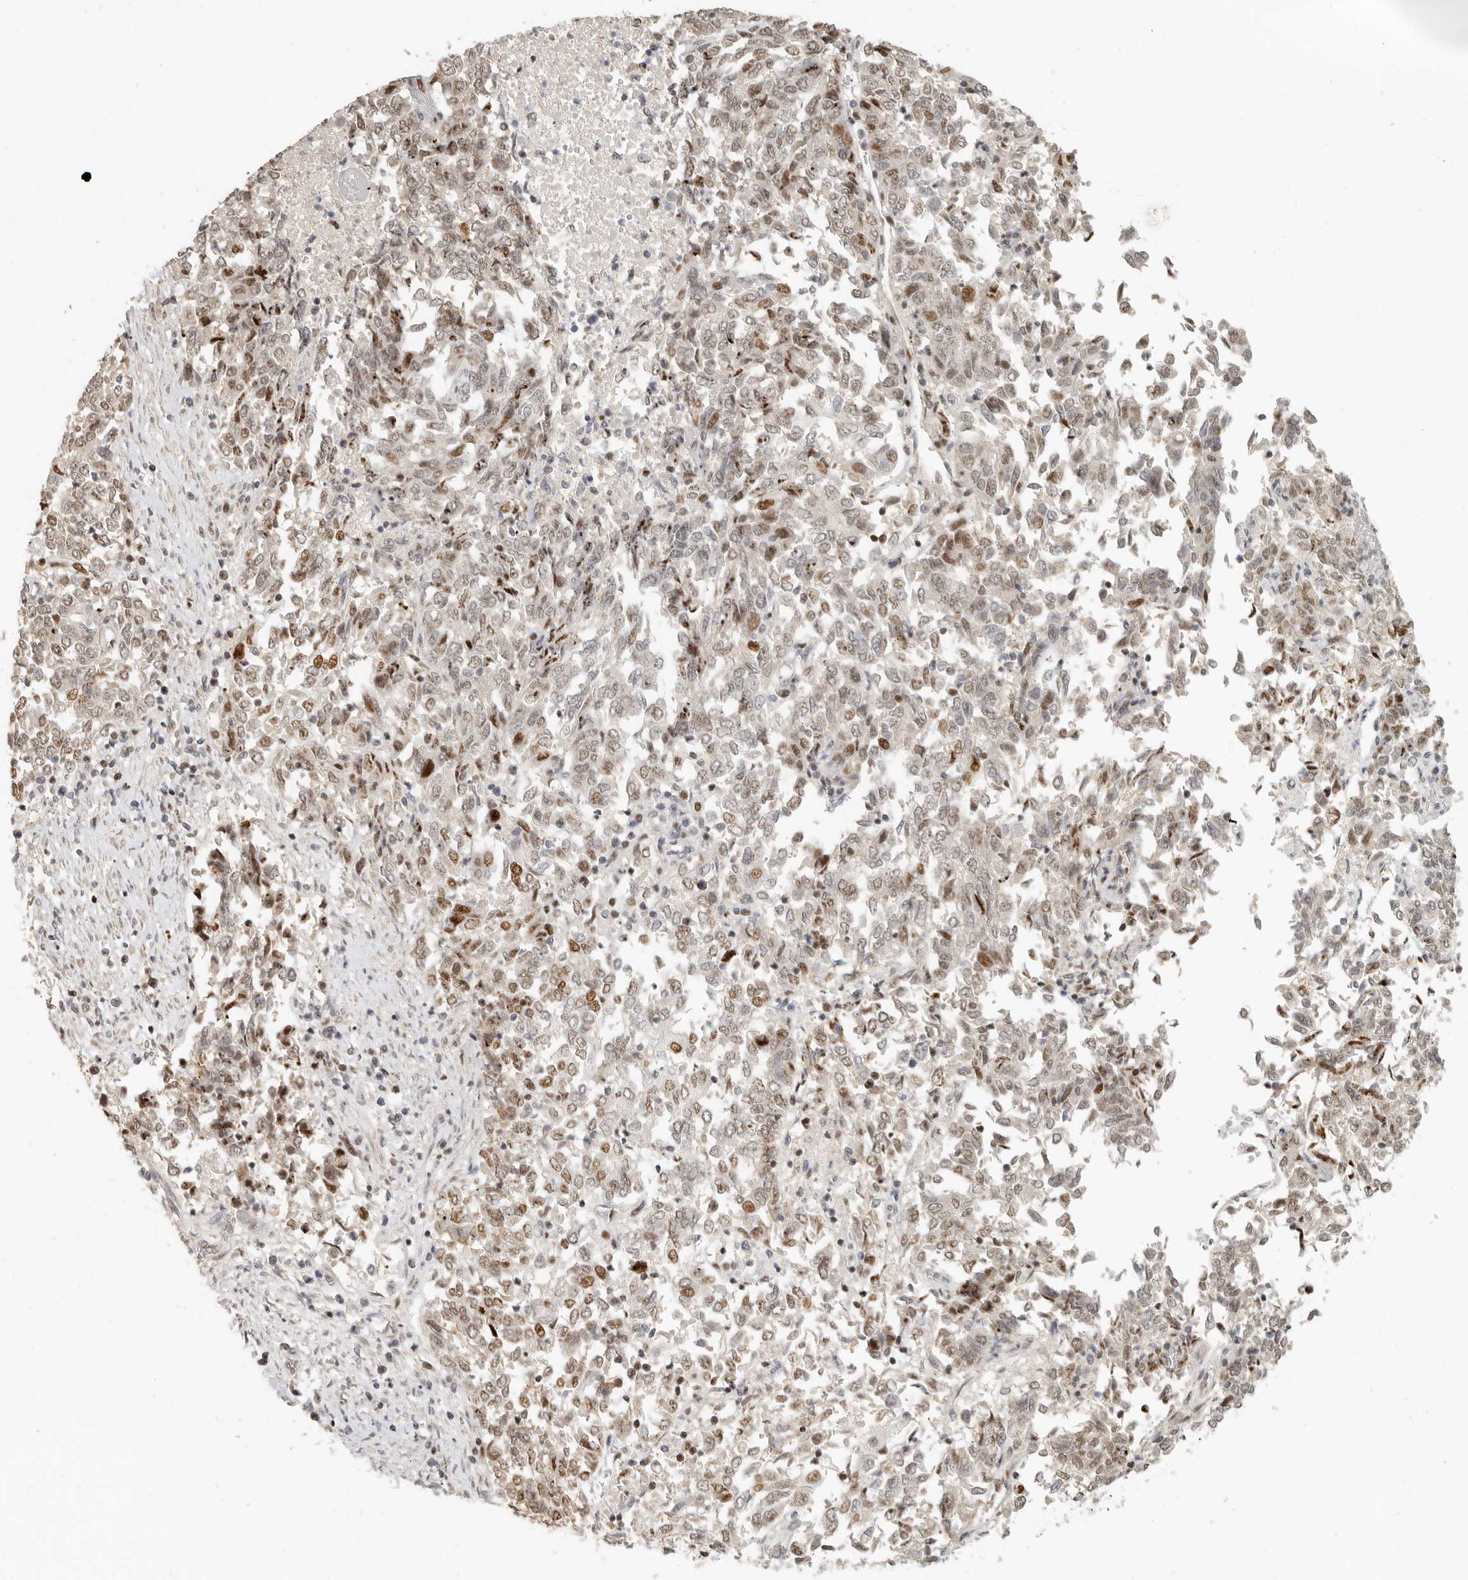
{"staining": {"intensity": "weak", "quantity": ">75%", "location": "nuclear"}, "tissue": "endometrial cancer", "cell_type": "Tumor cells", "image_type": "cancer", "snomed": [{"axis": "morphology", "description": "Adenocarcinoma, NOS"}, {"axis": "topography", "description": "Endometrium"}], "caption": "Weak nuclear staining for a protein is identified in approximately >75% of tumor cells of endometrial cancer using immunohistochemistry (IHC).", "gene": "GPBP1L1", "patient": {"sex": "female", "age": 80}}